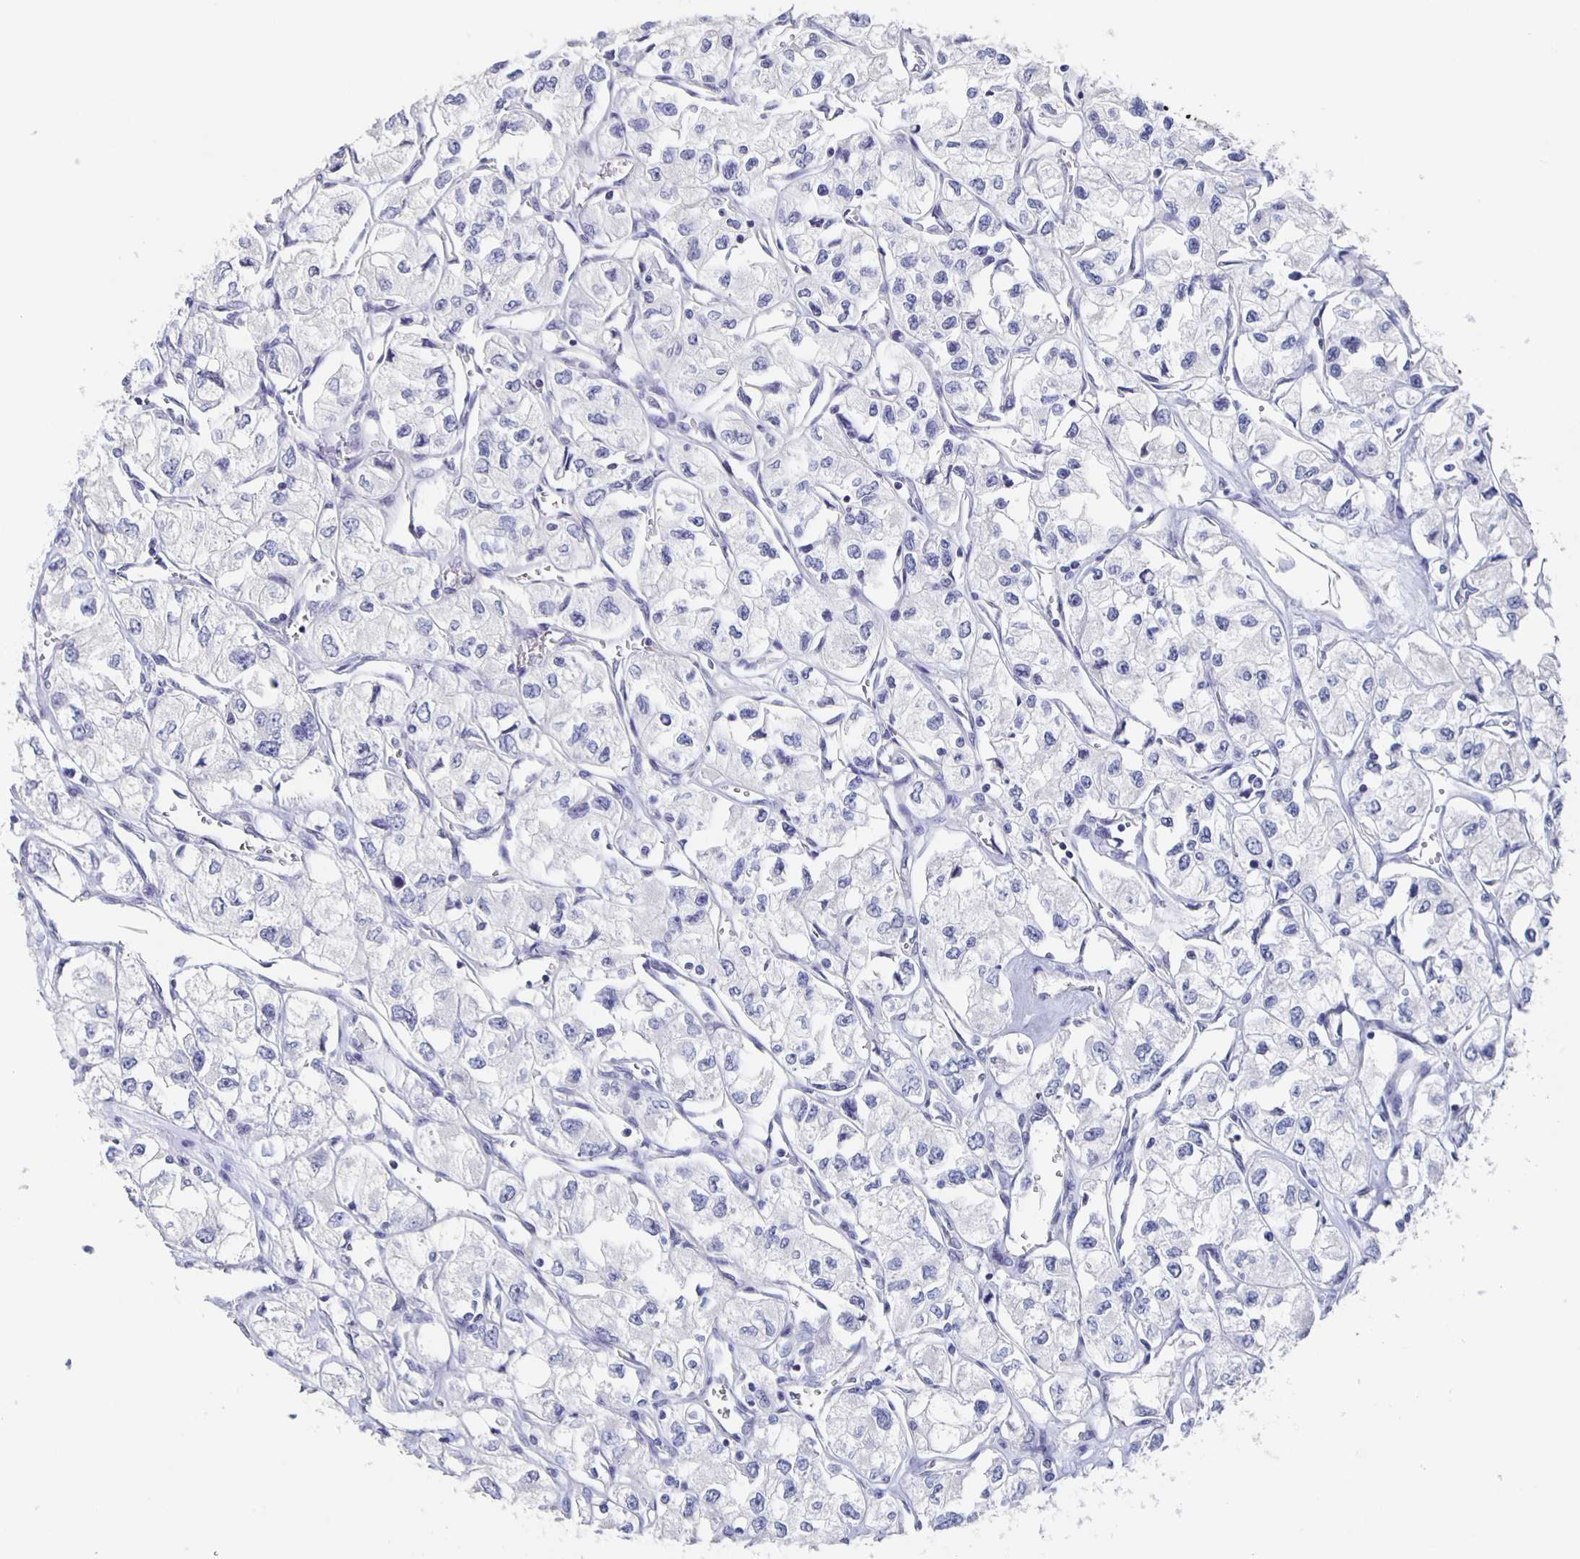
{"staining": {"intensity": "negative", "quantity": "none", "location": "none"}, "tissue": "renal cancer", "cell_type": "Tumor cells", "image_type": "cancer", "snomed": [{"axis": "morphology", "description": "Adenocarcinoma, NOS"}, {"axis": "topography", "description": "Kidney"}], "caption": "There is no significant staining in tumor cells of renal cancer (adenocarcinoma). (Stains: DAB immunohistochemistry (IHC) with hematoxylin counter stain, Microscopy: brightfield microscopy at high magnification).", "gene": "CACNA2D2", "patient": {"sex": "female", "age": 59}}